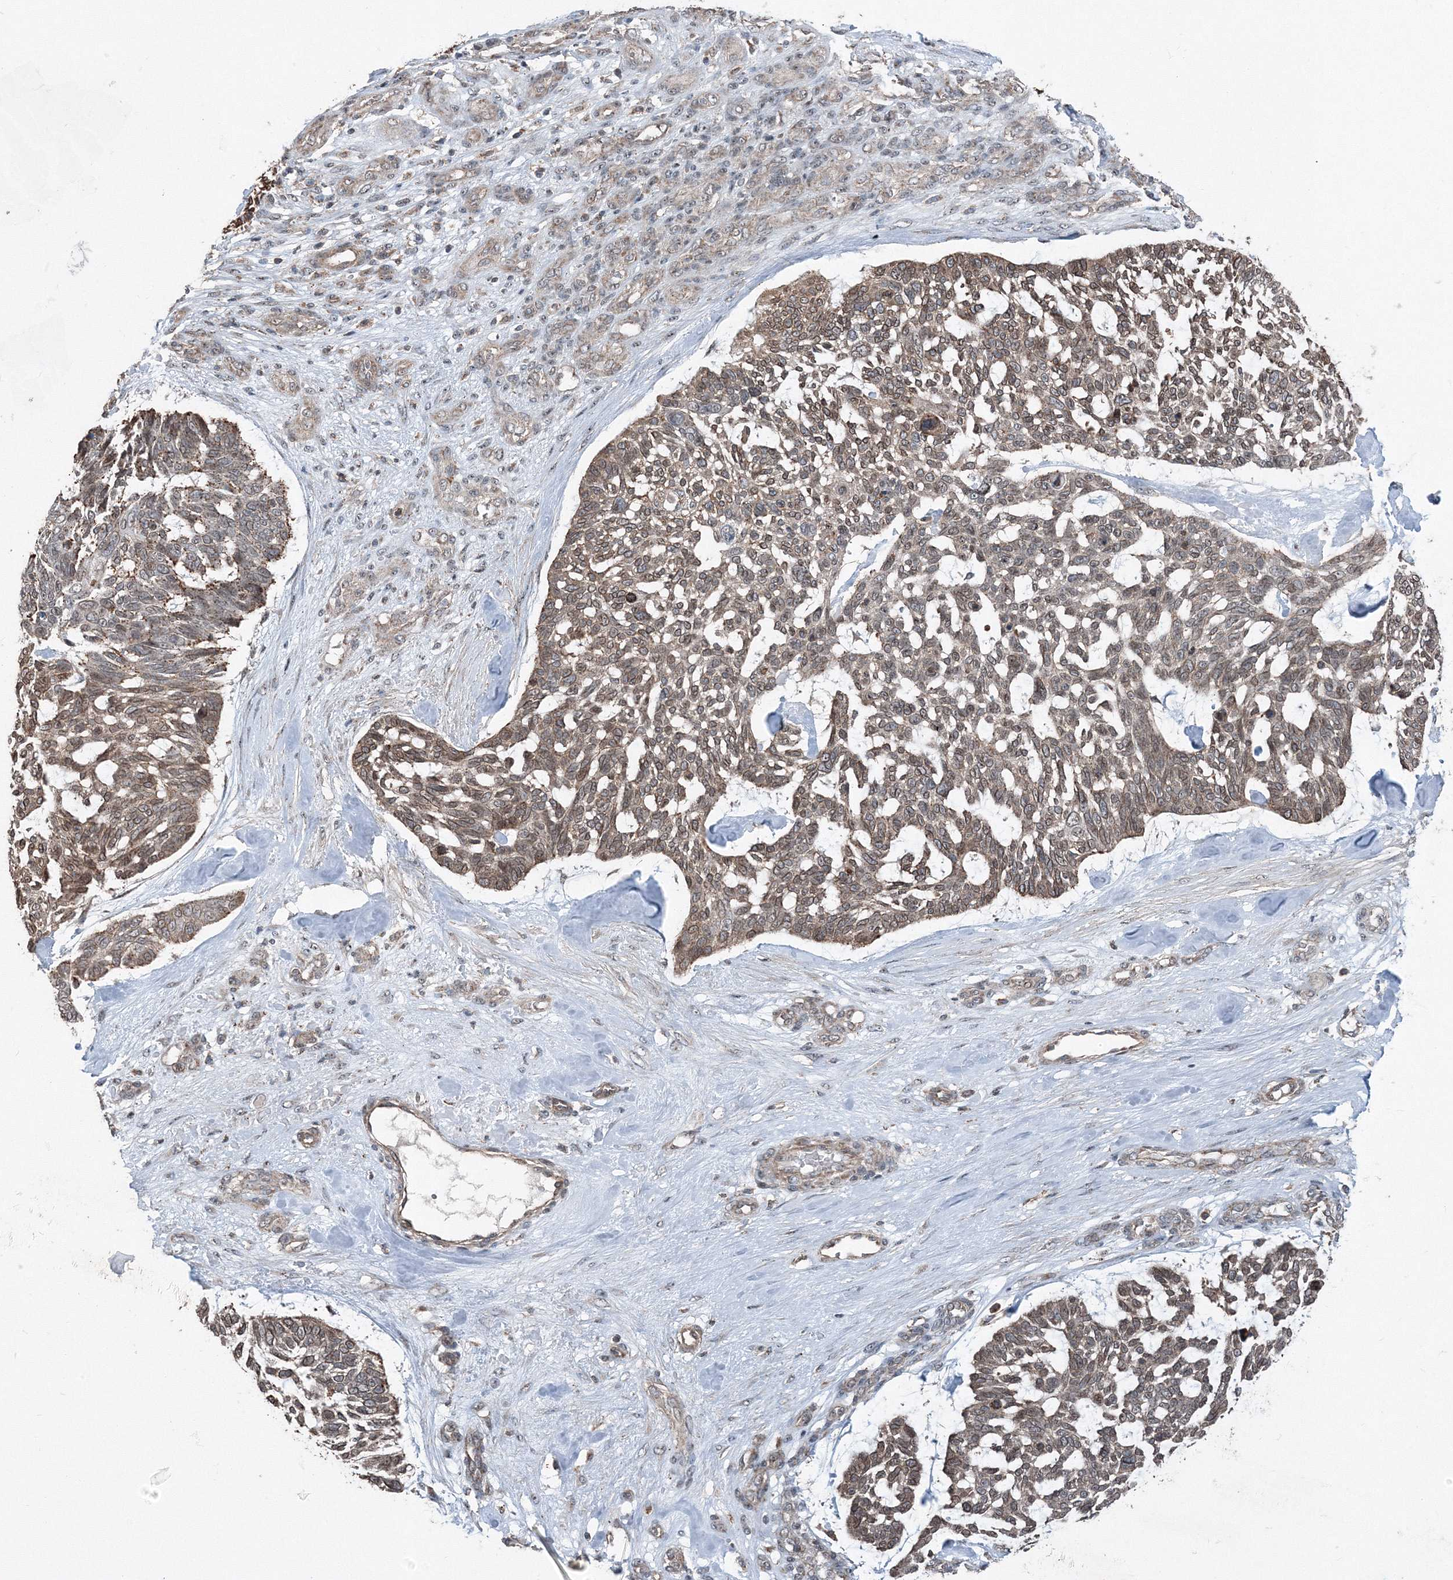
{"staining": {"intensity": "moderate", "quantity": ">75%", "location": "cytoplasmic/membranous"}, "tissue": "skin cancer", "cell_type": "Tumor cells", "image_type": "cancer", "snomed": [{"axis": "morphology", "description": "Basal cell carcinoma"}, {"axis": "topography", "description": "Skin"}], "caption": "A brown stain shows moderate cytoplasmic/membranous positivity of a protein in human basal cell carcinoma (skin) tumor cells.", "gene": "AASDH", "patient": {"sex": "male", "age": 88}}